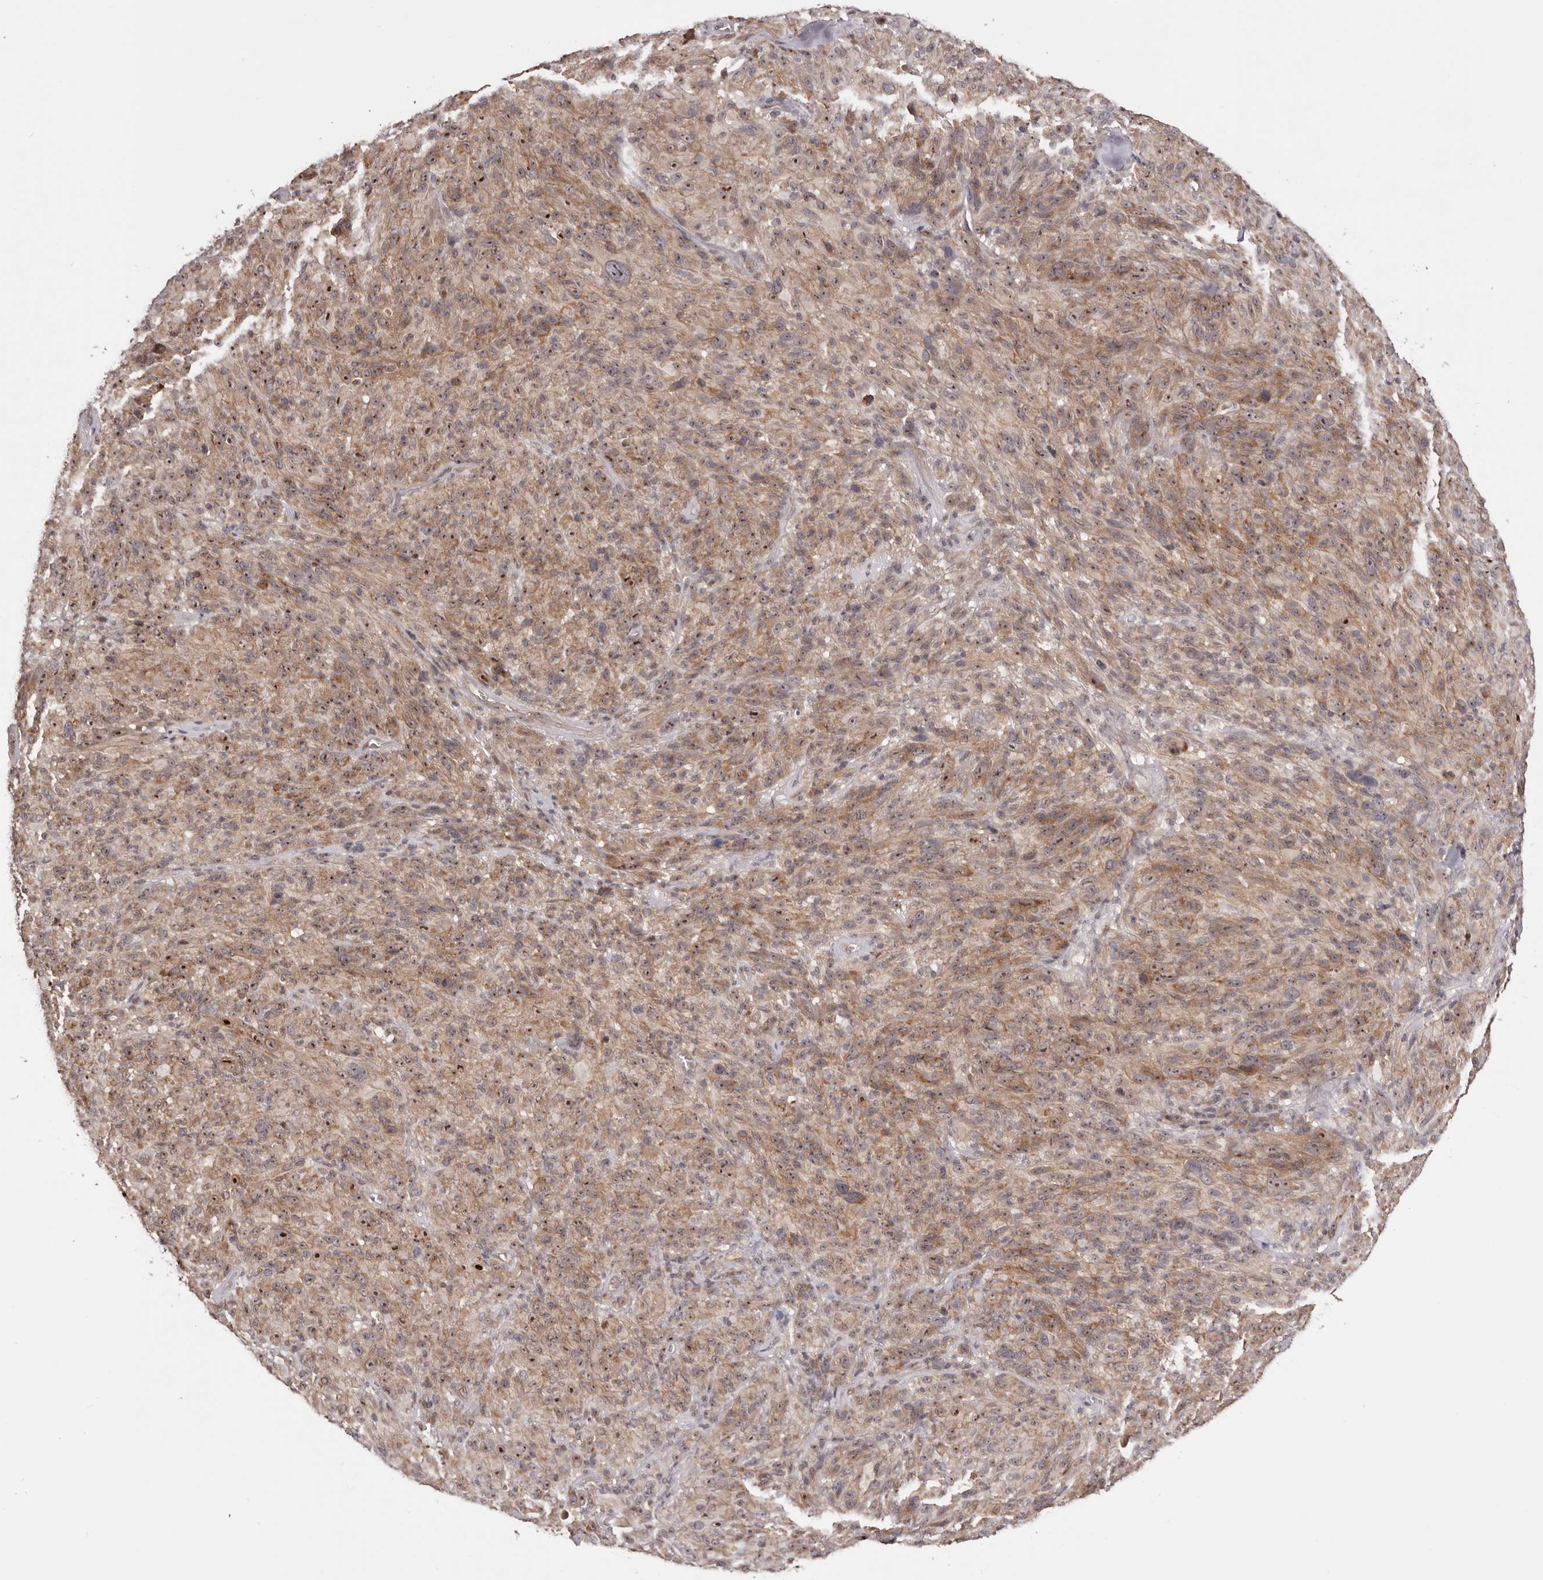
{"staining": {"intensity": "moderate", "quantity": ">75%", "location": "cytoplasmic/membranous,nuclear"}, "tissue": "melanoma", "cell_type": "Tumor cells", "image_type": "cancer", "snomed": [{"axis": "morphology", "description": "Malignant melanoma, NOS"}, {"axis": "topography", "description": "Skin of head"}], "caption": "The histopathology image displays staining of malignant melanoma, revealing moderate cytoplasmic/membranous and nuclear protein positivity (brown color) within tumor cells. Using DAB (brown) and hematoxylin (blue) stains, captured at high magnification using brightfield microscopy.", "gene": "NOL12", "patient": {"sex": "male", "age": 96}}